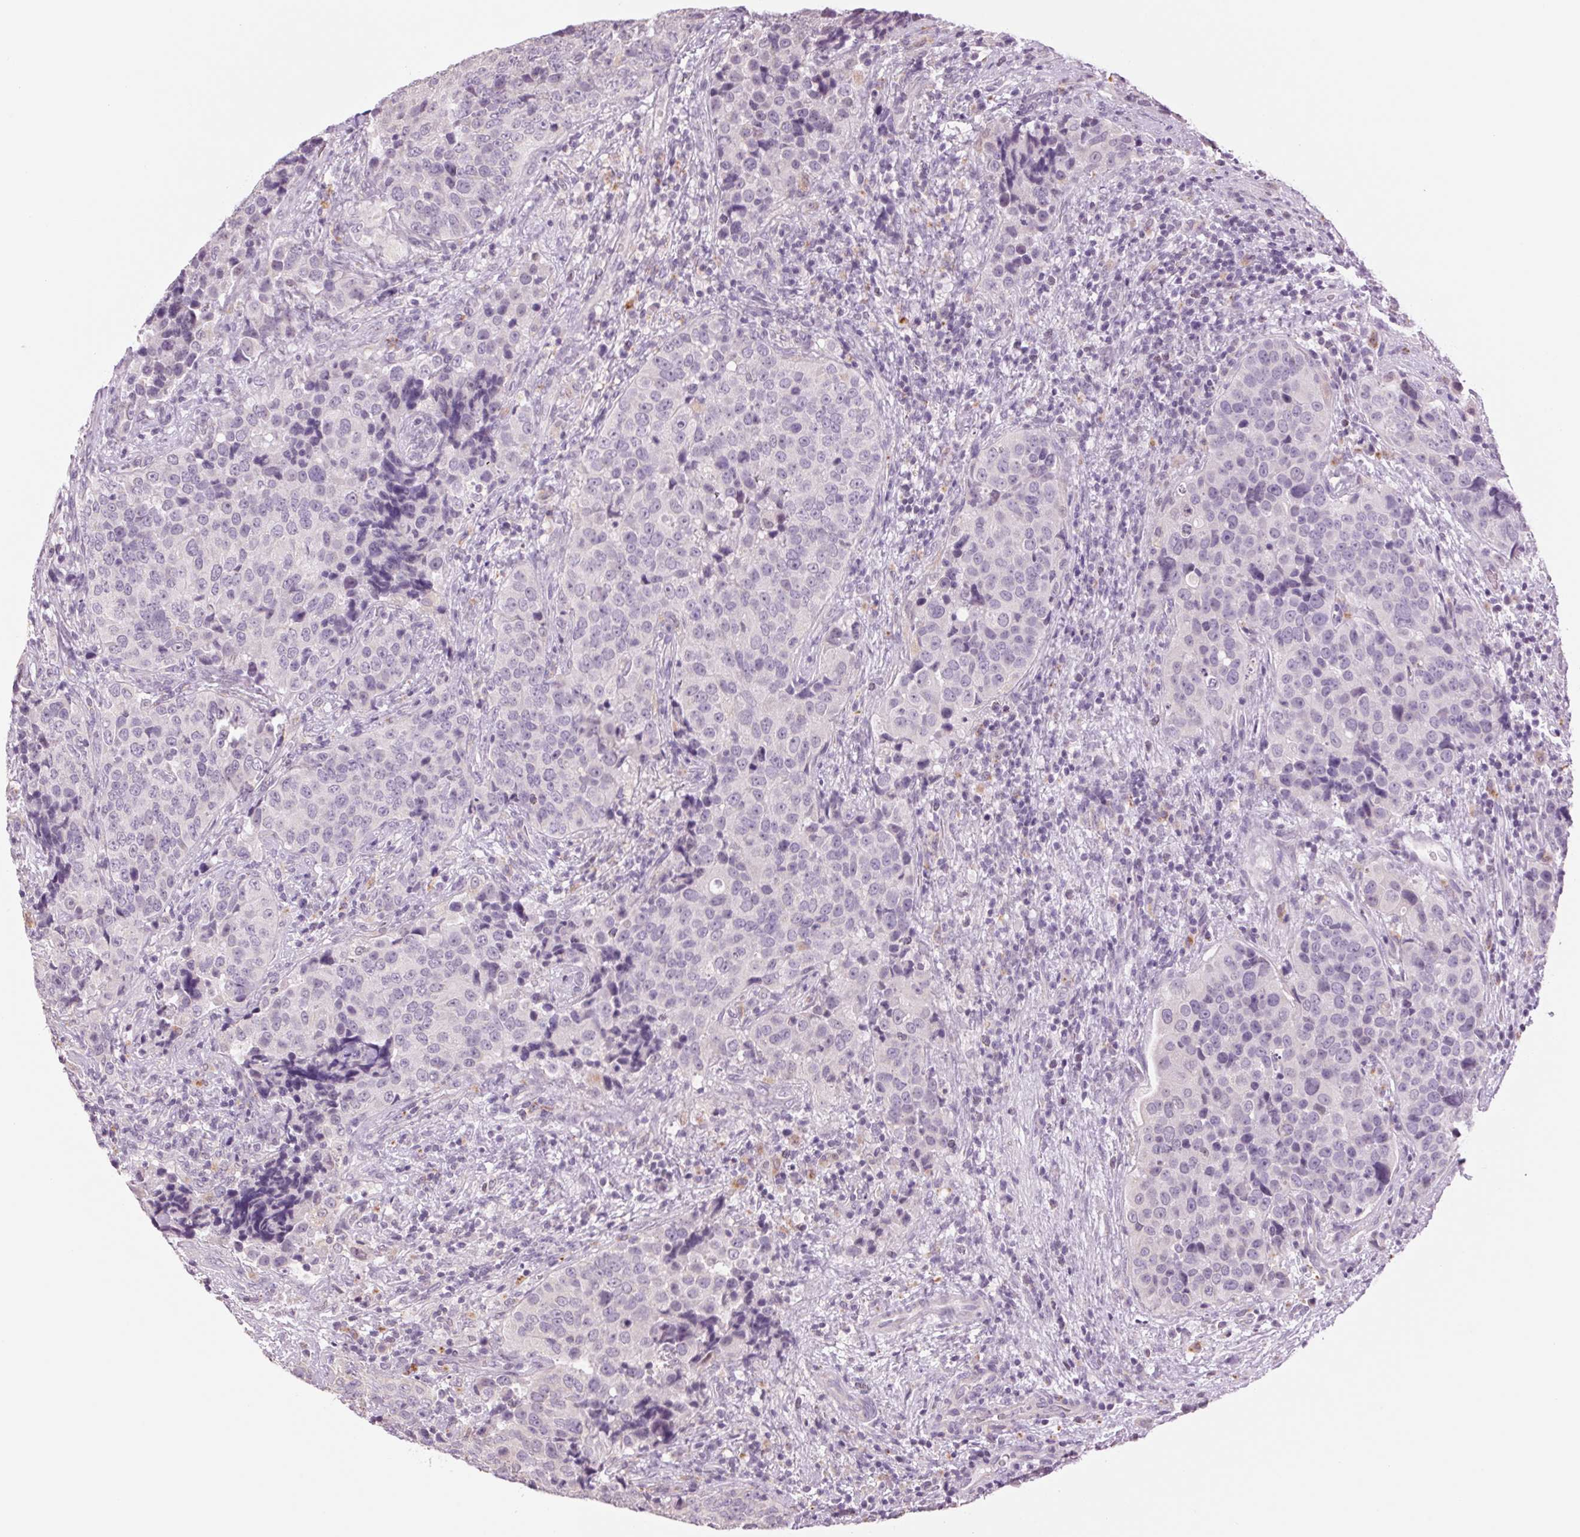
{"staining": {"intensity": "negative", "quantity": "none", "location": "none"}, "tissue": "urothelial cancer", "cell_type": "Tumor cells", "image_type": "cancer", "snomed": [{"axis": "morphology", "description": "Urothelial carcinoma, NOS"}, {"axis": "topography", "description": "Urinary bladder"}], "caption": "Protein analysis of urothelial cancer demonstrates no significant staining in tumor cells.", "gene": "MPO", "patient": {"sex": "male", "age": 52}}